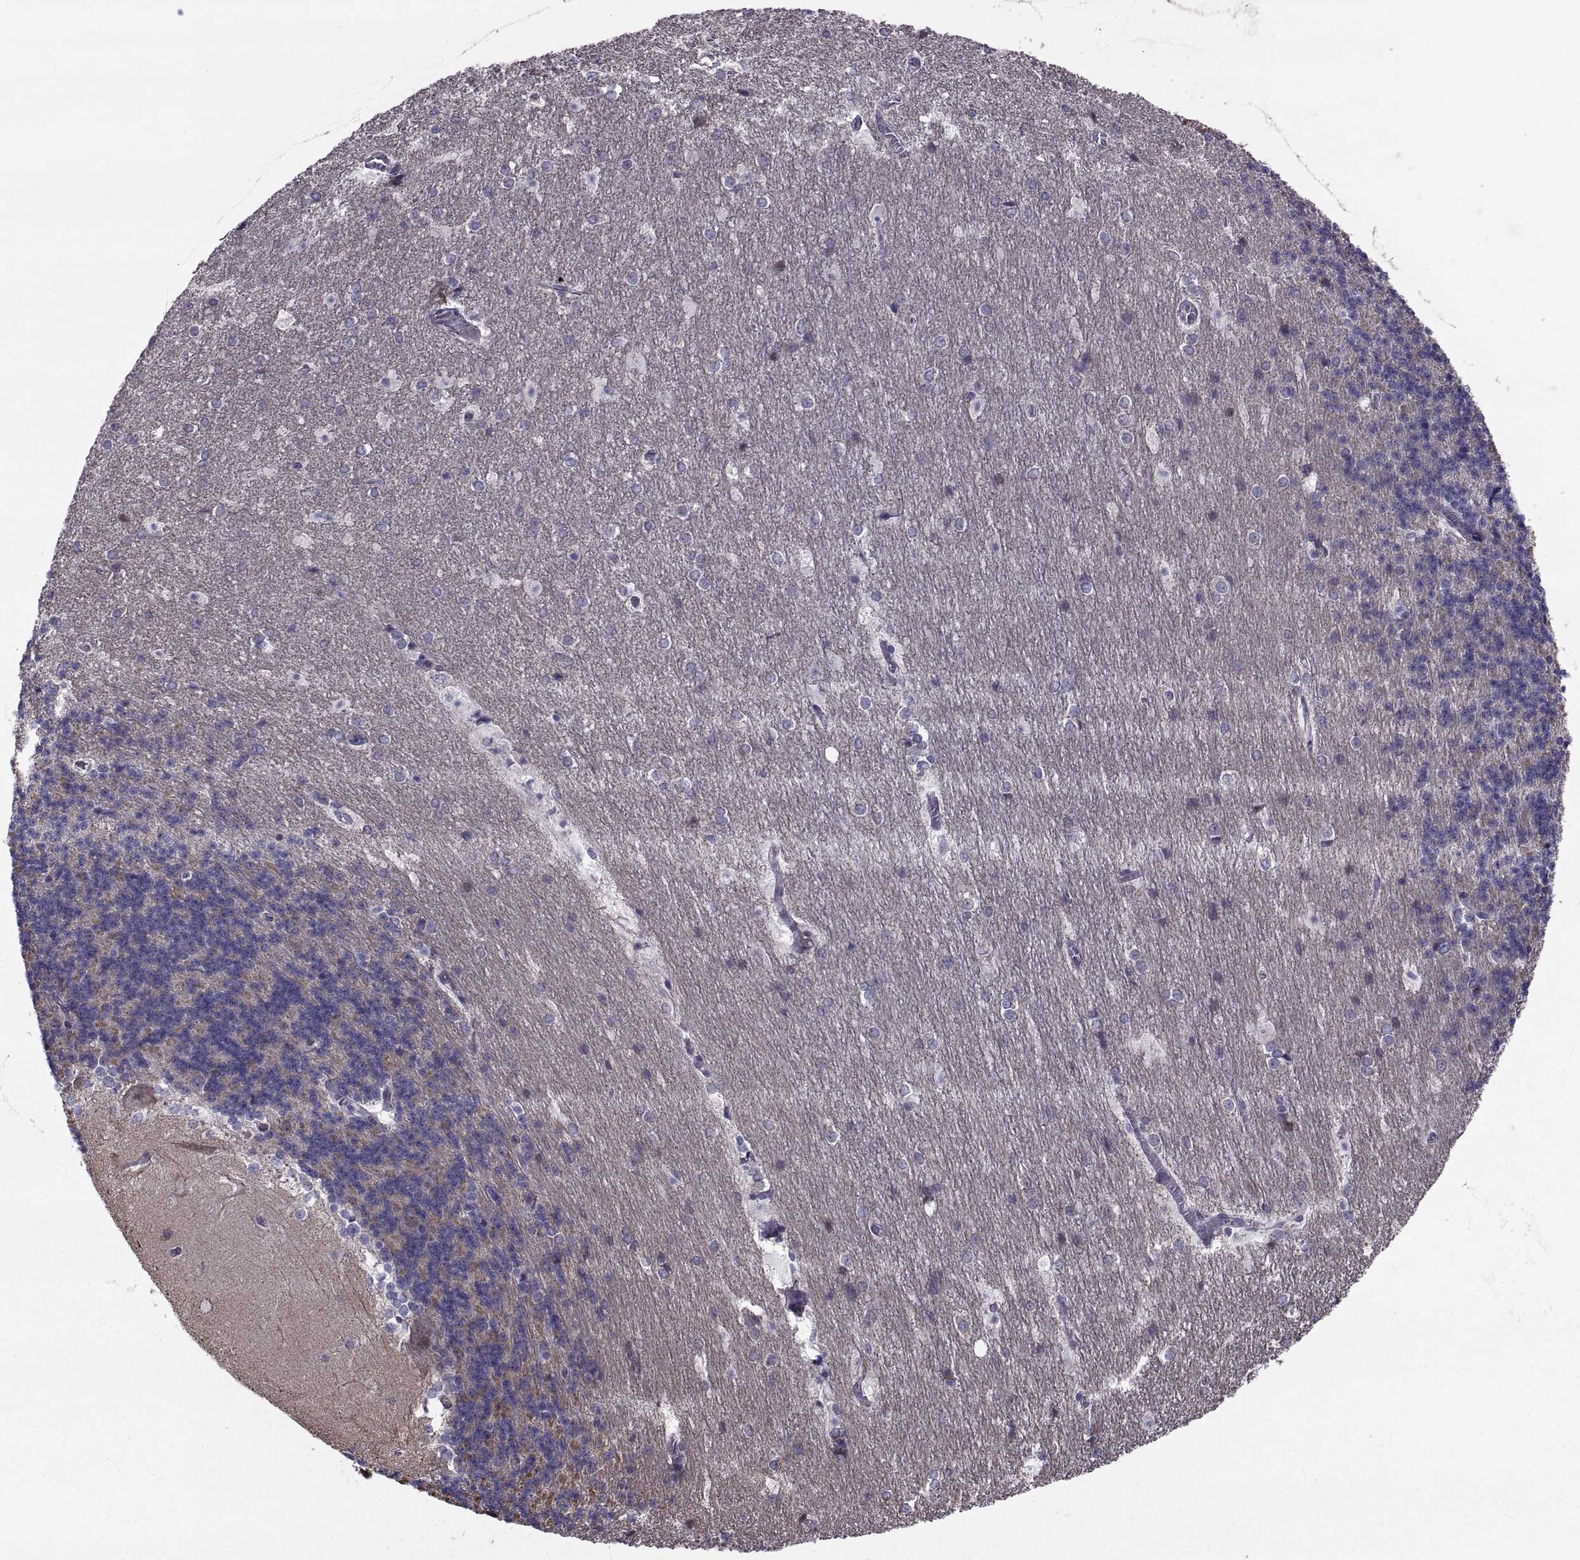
{"staining": {"intensity": "negative", "quantity": "none", "location": "none"}, "tissue": "cerebellum", "cell_type": "Cells in granular layer", "image_type": "normal", "snomed": [{"axis": "morphology", "description": "Normal tissue, NOS"}, {"axis": "topography", "description": "Cerebellum"}], "caption": "Cells in granular layer are negative for protein expression in normal human cerebellum. (IHC, brightfield microscopy, high magnification).", "gene": "ANO1", "patient": {"sex": "female", "age": 19}}